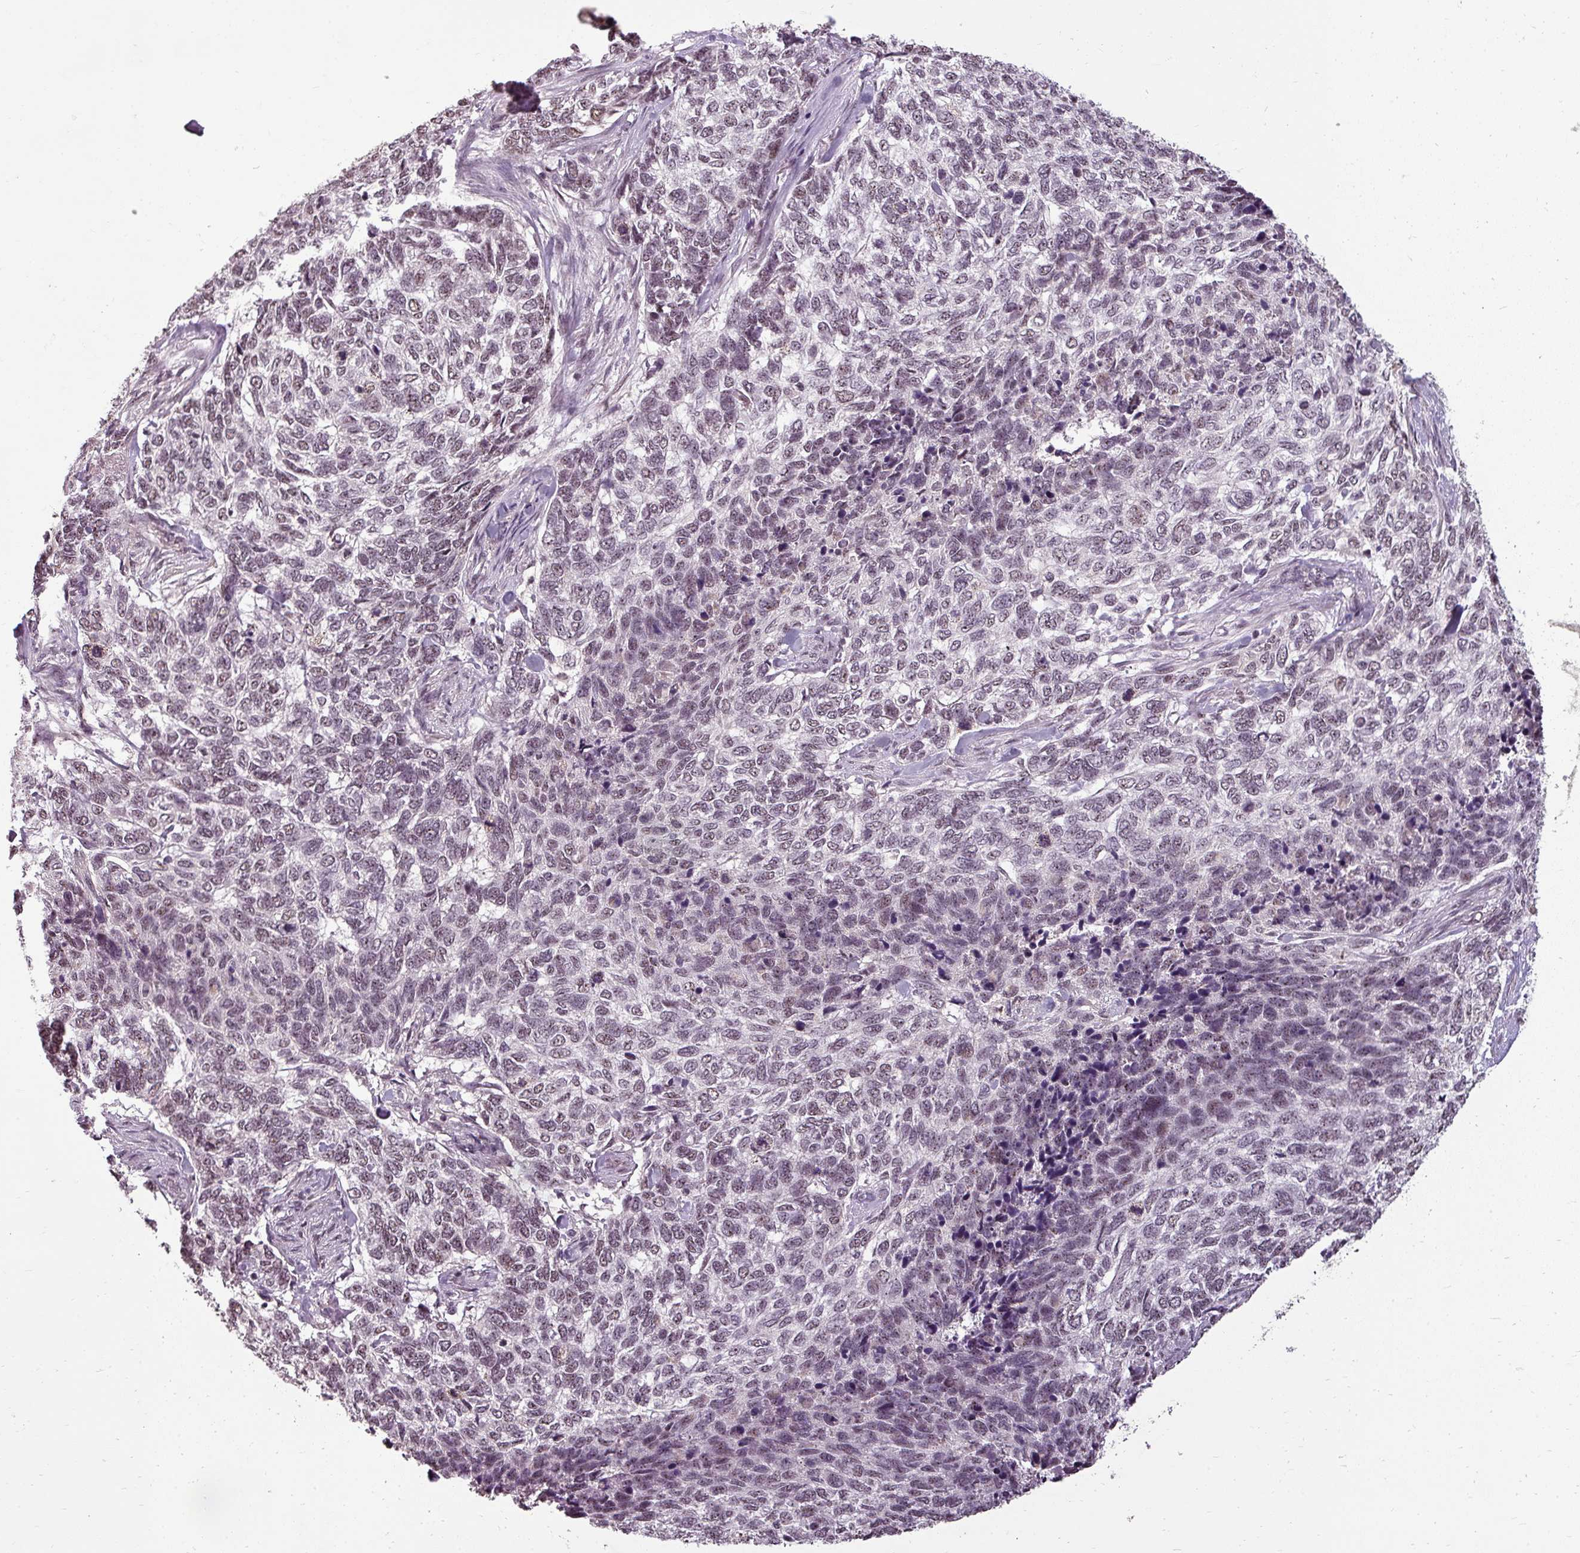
{"staining": {"intensity": "weak", "quantity": "25%-75%", "location": "nuclear"}, "tissue": "skin cancer", "cell_type": "Tumor cells", "image_type": "cancer", "snomed": [{"axis": "morphology", "description": "Basal cell carcinoma"}, {"axis": "topography", "description": "Skin"}], "caption": "Basal cell carcinoma (skin) stained with a brown dye shows weak nuclear positive expression in about 25%-75% of tumor cells.", "gene": "BCAS3", "patient": {"sex": "female", "age": 65}}